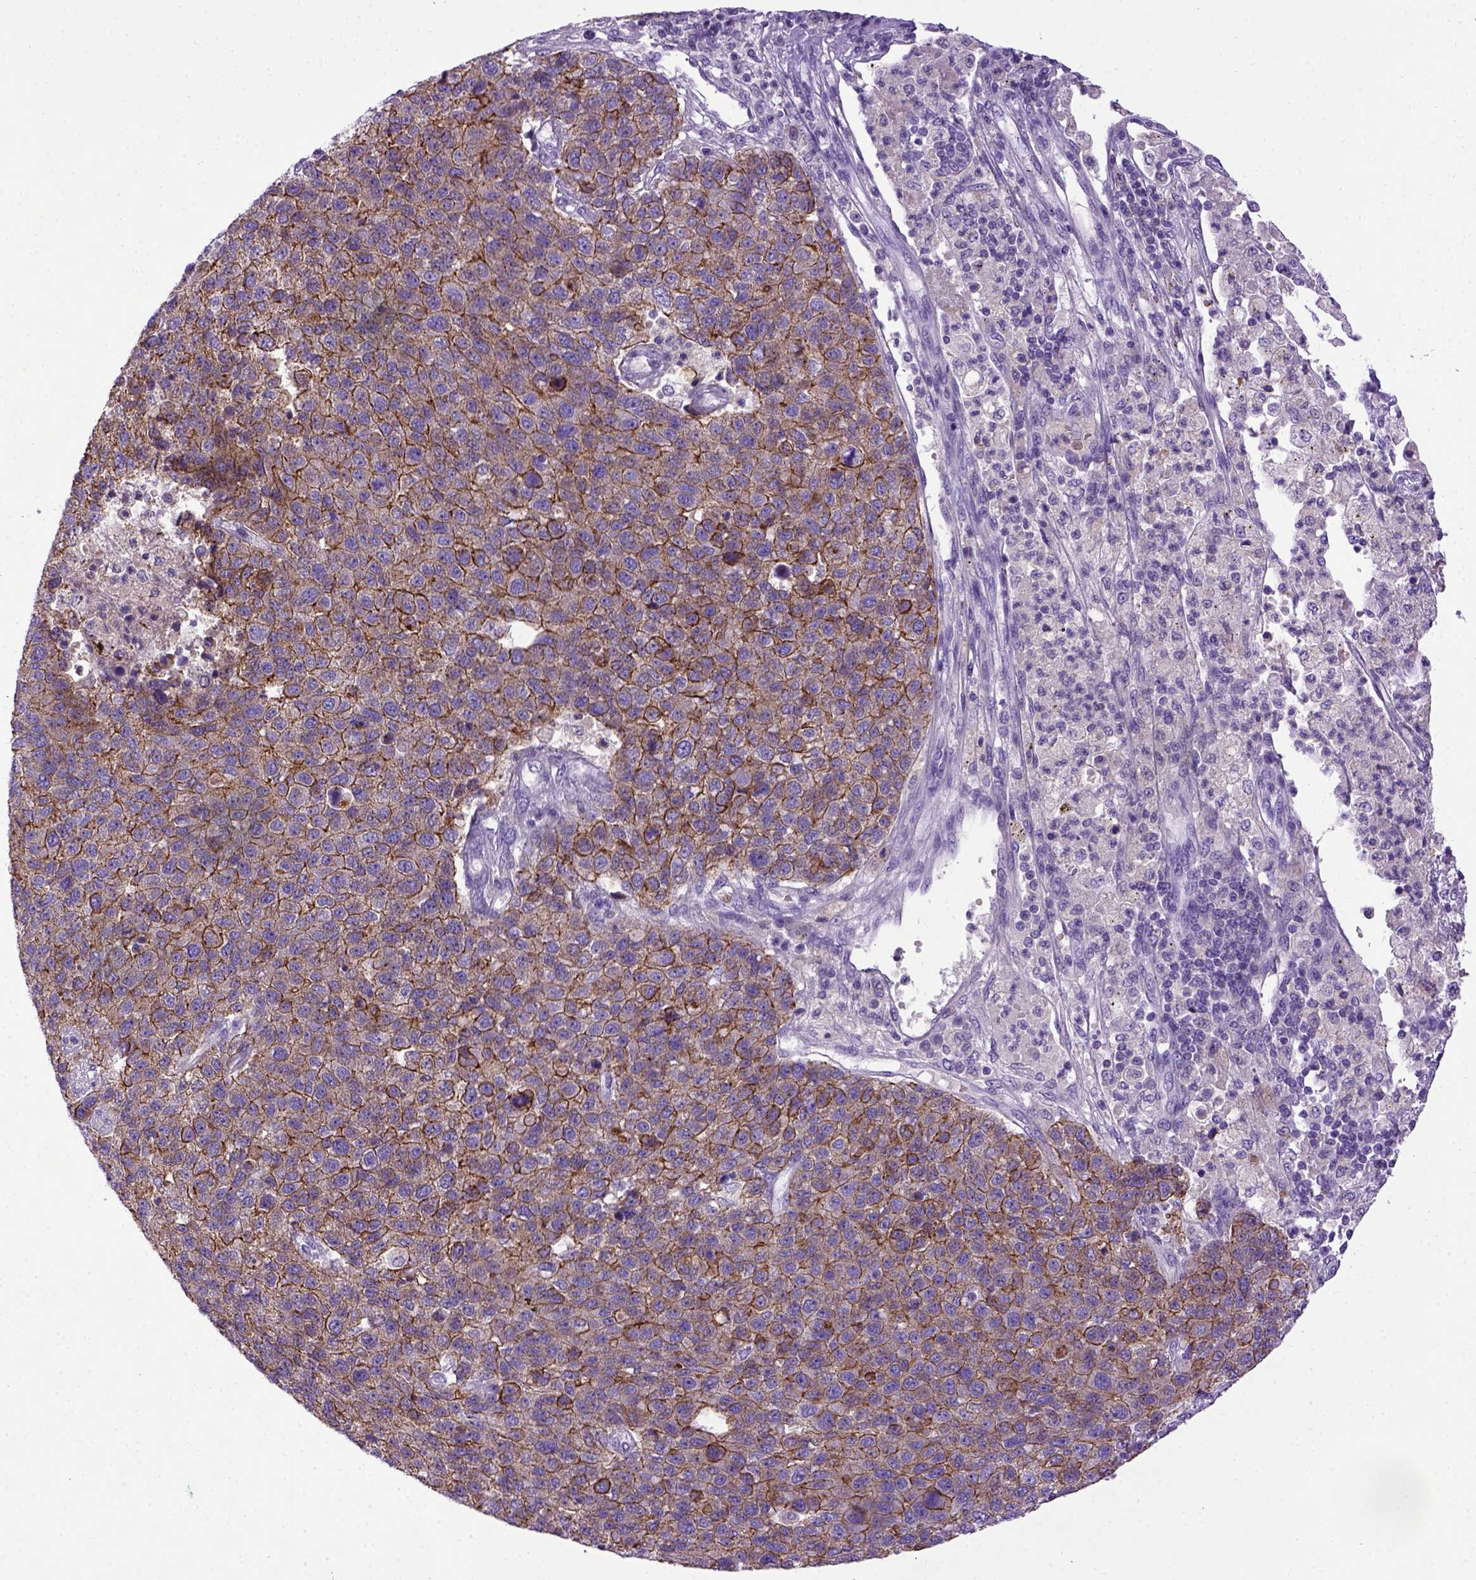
{"staining": {"intensity": "strong", "quantity": ">75%", "location": "cytoplasmic/membranous"}, "tissue": "pancreatic cancer", "cell_type": "Tumor cells", "image_type": "cancer", "snomed": [{"axis": "morphology", "description": "Adenocarcinoma, NOS"}, {"axis": "topography", "description": "Pancreas"}], "caption": "Immunohistochemistry micrograph of neoplastic tissue: human pancreatic cancer (adenocarcinoma) stained using immunohistochemistry (IHC) shows high levels of strong protein expression localized specifically in the cytoplasmic/membranous of tumor cells, appearing as a cytoplasmic/membranous brown color.", "gene": "CDH1", "patient": {"sex": "female", "age": 61}}